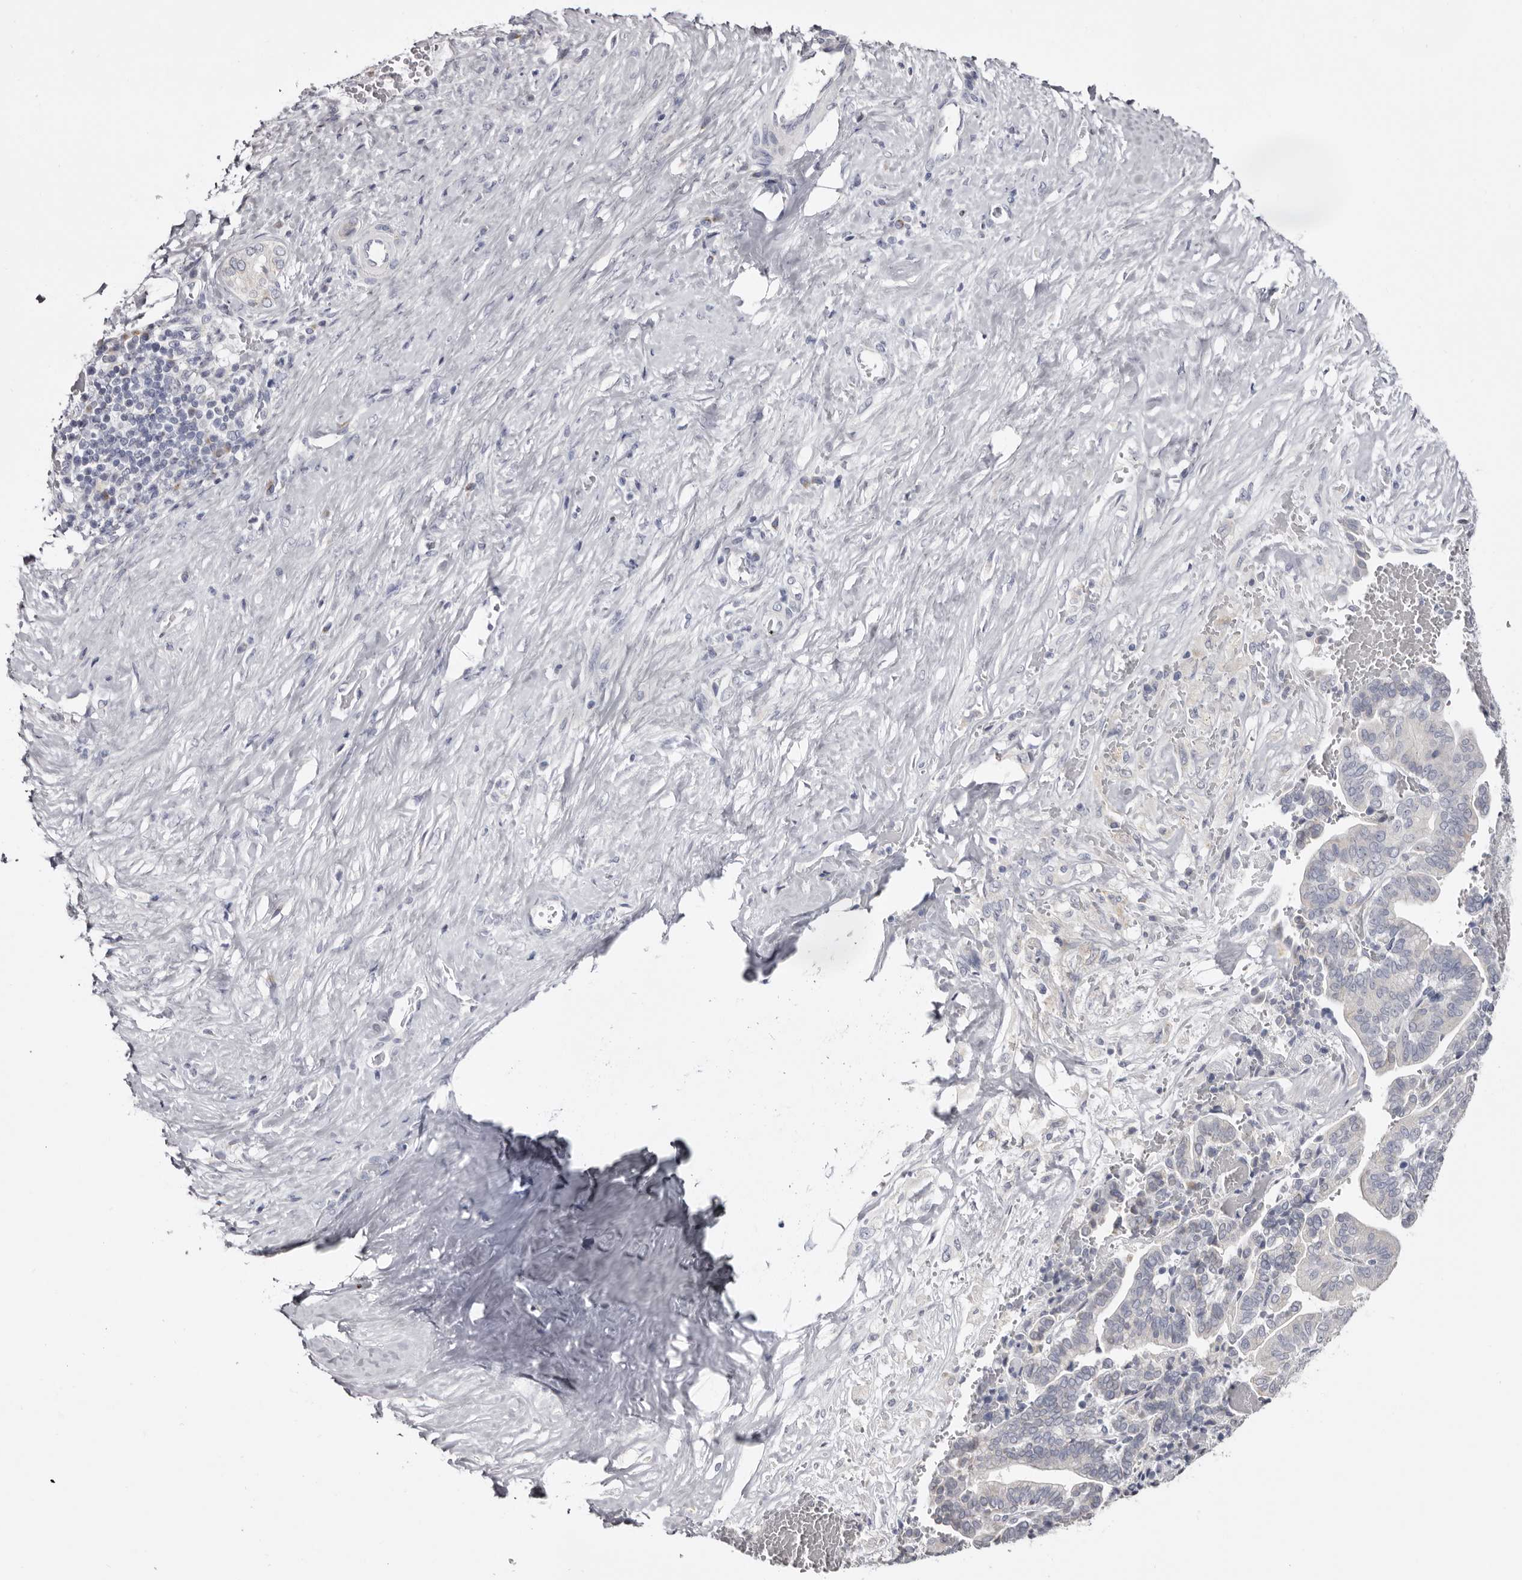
{"staining": {"intensity": "negative", "quantity": "none", "location": "none"}, "tissue": "liver cancer", "cell_type": "Tumor cells", "image_type": "cancer", "snomed": [{"axis": "morphology", "description": "Cholangiocarcinoma"}, {"axis": "topography", "description": "Liver"}], "caption": "Tumor cells are negative for brown protein staining in liver cancer.", "gene": "CASQ1", "patient": {"sex": "female", "age": 75}}